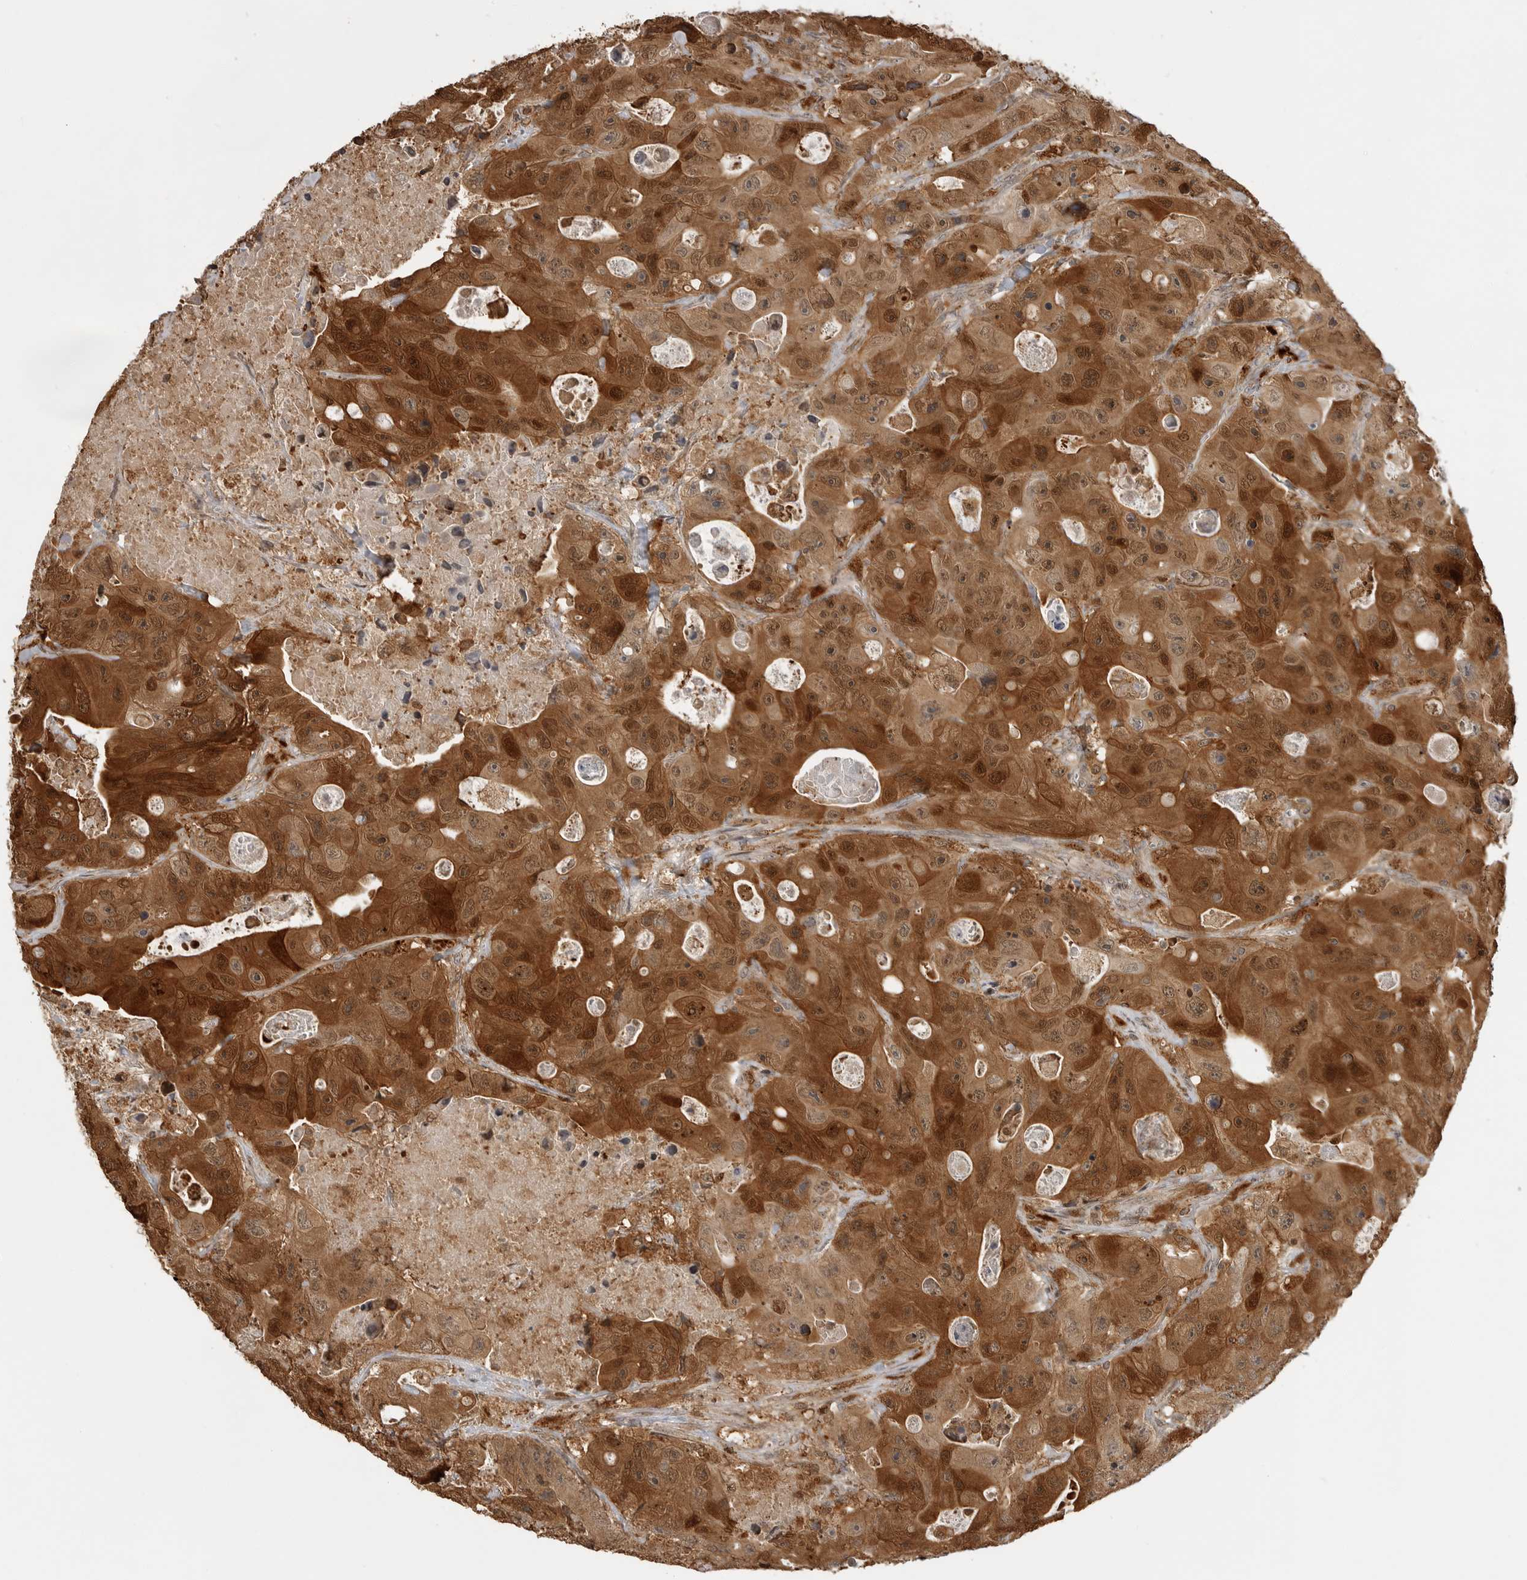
{"staining": {"intensity": "strong", "quantity": ">75%", "location": "cytoplasmic/membranous,nuclear"}, "tissue": "colorectal cancer", "cell_type": "Tumor cells", "image_type": "cancer", "snomed": [{"axis": "morphology", "description": "Adenocarcinoma, NOS"}, {"axis": "topography", "description": "Colon"}], "caption": "Adenocarcinoma (colorectal) stained with immunohistochemistry demonstrates strong cytoplasmic/membranous and nuclear expression in about >75% of tumor cells.", "gene": "BMP2K", "patient": {"sex": "female", "age": 46}}